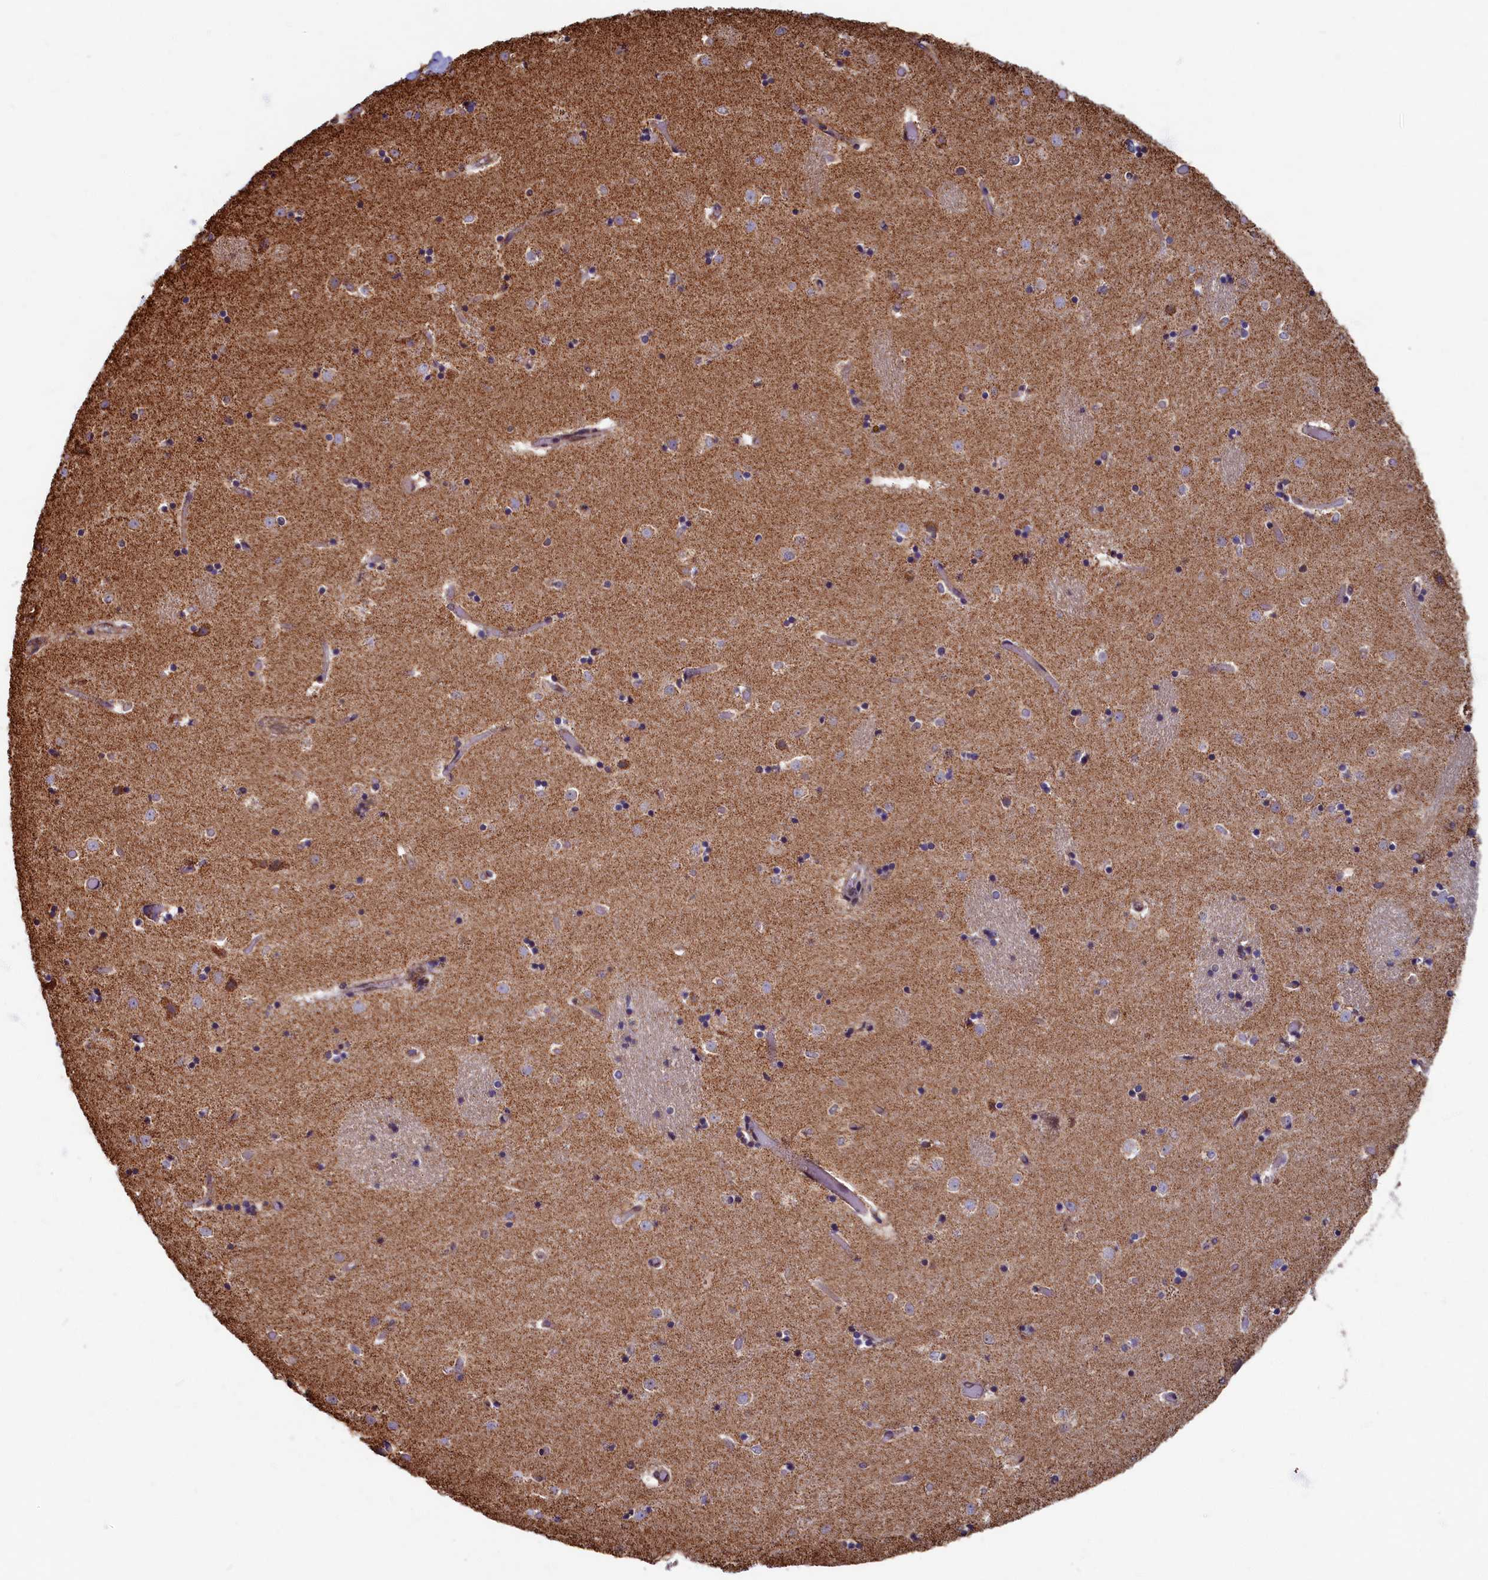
{"staining": {"intensity": "moderate", "quantity": "<25%", "location": "cytoplasmic/membranous"}, "tissue": "caudate", "cell_type": "Glial cells", "image_type": "normal", "snomed": [{"axis": "morphology", "description": "Normal tissue, NOS"}, {"axis": "topography", "description": "Lateral ventricle wall"}], "caption": "Approximately <25% of glial cells in normal caudate display moderate cytoplasmic/membranous protein expression as visualized by brown immunohistochemical staining.", "gene": "SPR", "patient": {"sex": "female", "age": 52}}